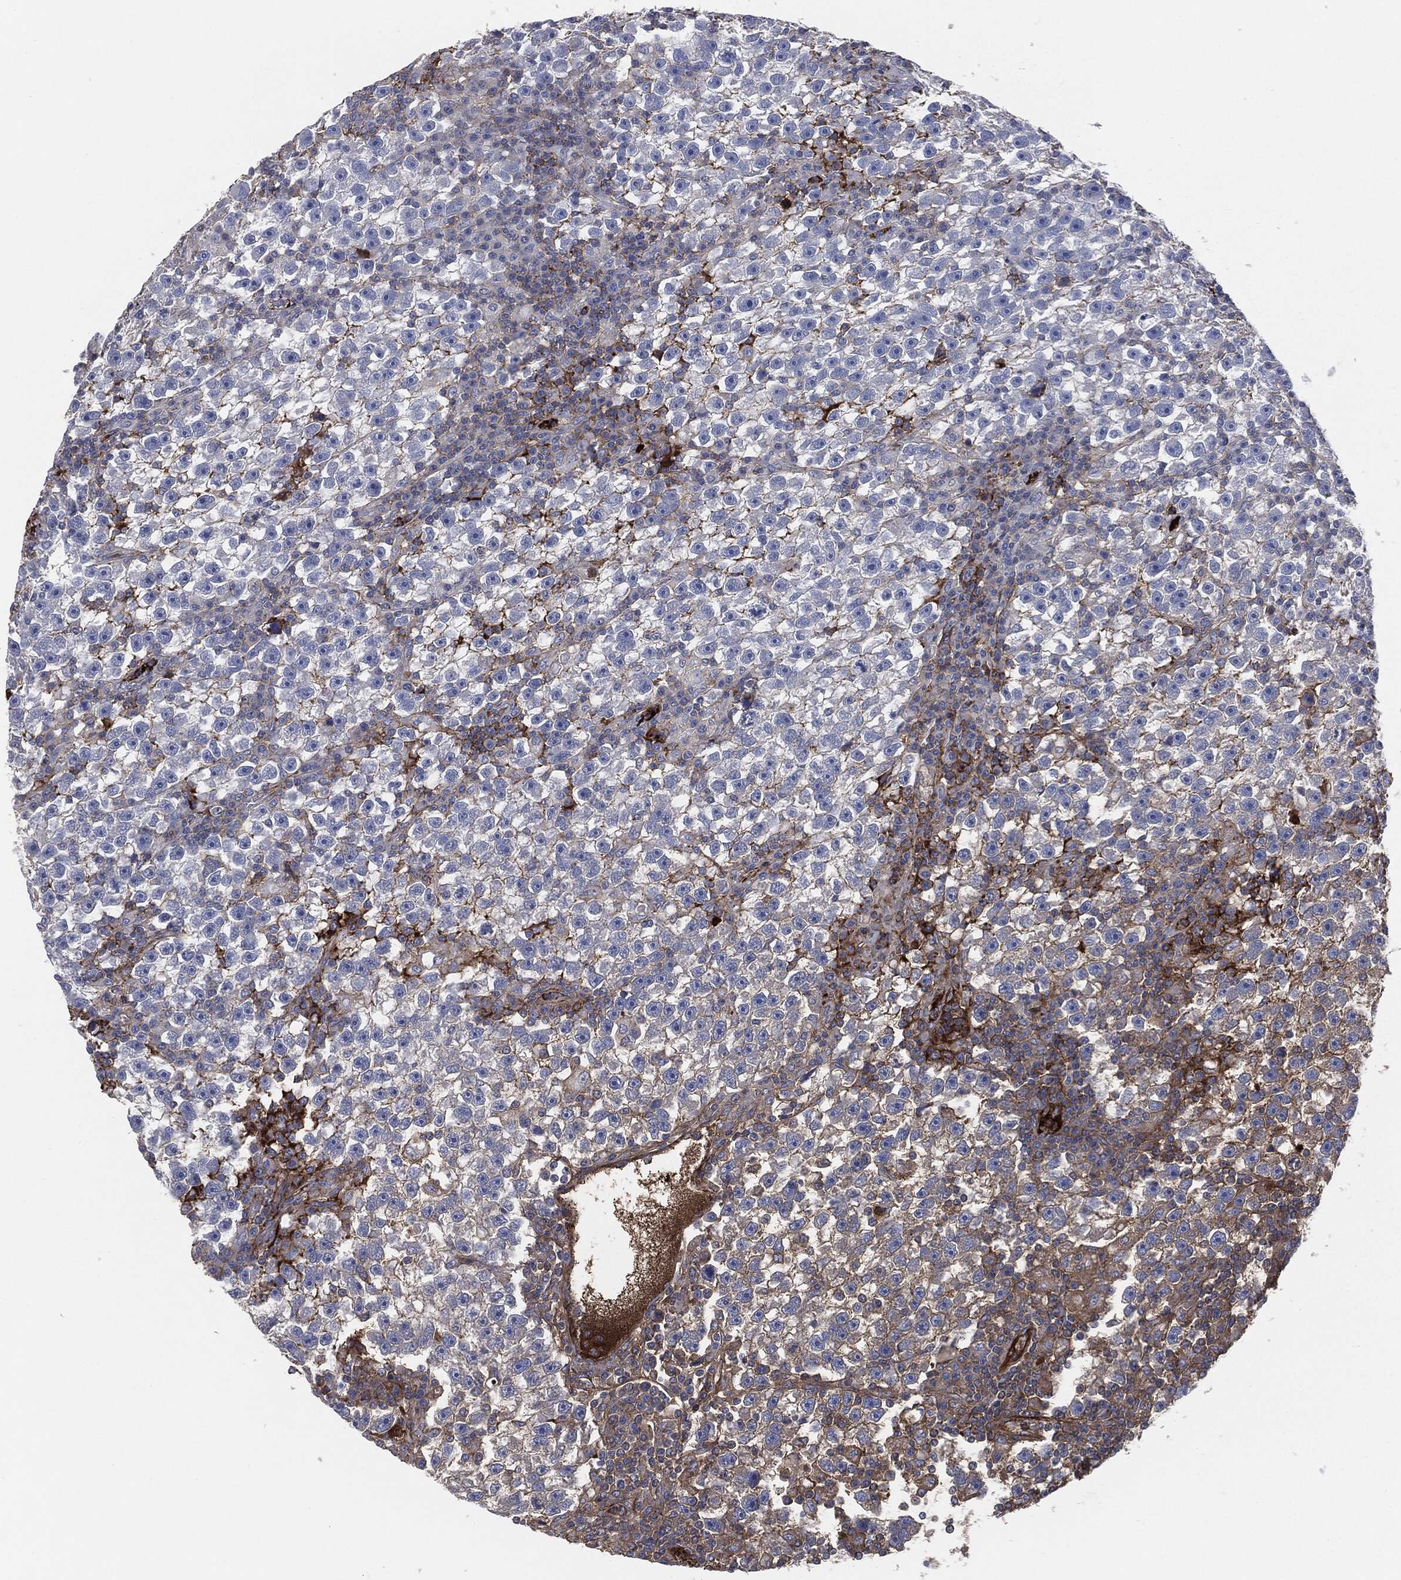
{"staining": {"intensity": "moderate", "quantity": "25%-75%", "location": "cytoplasmic/membranous"}, "tissue": "testis cancer", "cell_type": "Tumor cells", "image_type": "cancer", "snomed": [{"axis": "morphology", "description": "Seminoma, NOS"}, {"axis": "topography", "description": "Testis"}], "caption": "DAB immunohistochemical staining of testis seminoma displays moderate cytoplasmic/membranous protein expression in approximately 25%-75% of tumor cells.", "gene": "APOB", "patient": {"sex": "male", "age": 47}}